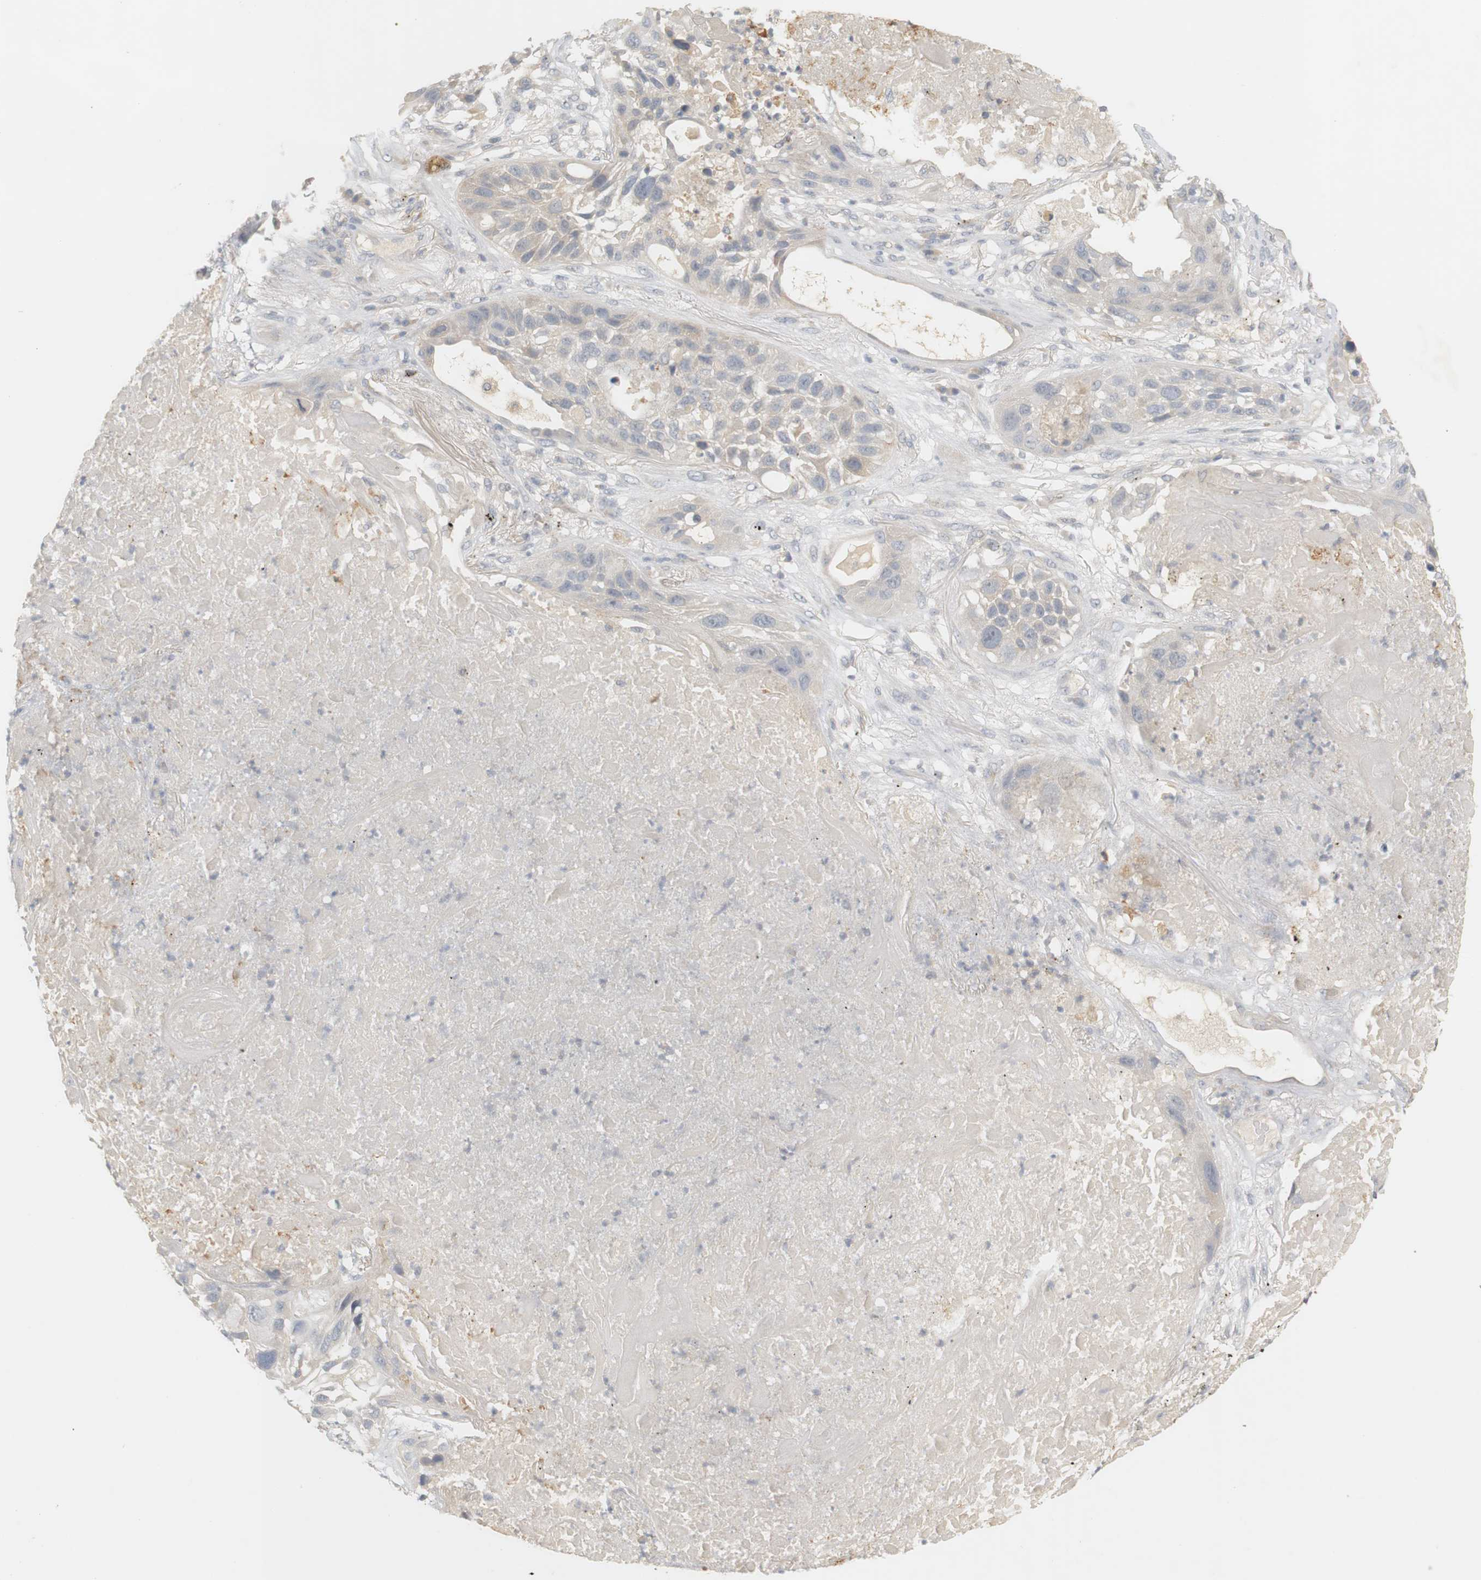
{"staining": {"intensity": "weak", "quantity": "<25%", "location": "cytoplasmic/membranous"}, "tissue": "lung cancer", "cell_type": "Tumor cells", "image_type": "cancer", "snomed": [{"axis": "morphology", "description": "Squamous cell carcinoma, NOS"}, {"axis": "topography", "description": "Lung"}], "caption": "The micrograph shows no staining of tumor cells in lung cancer (squamous cell carcinoma).", "gene": "RTN3", "patient": {"sex": "male", "age": 57}}